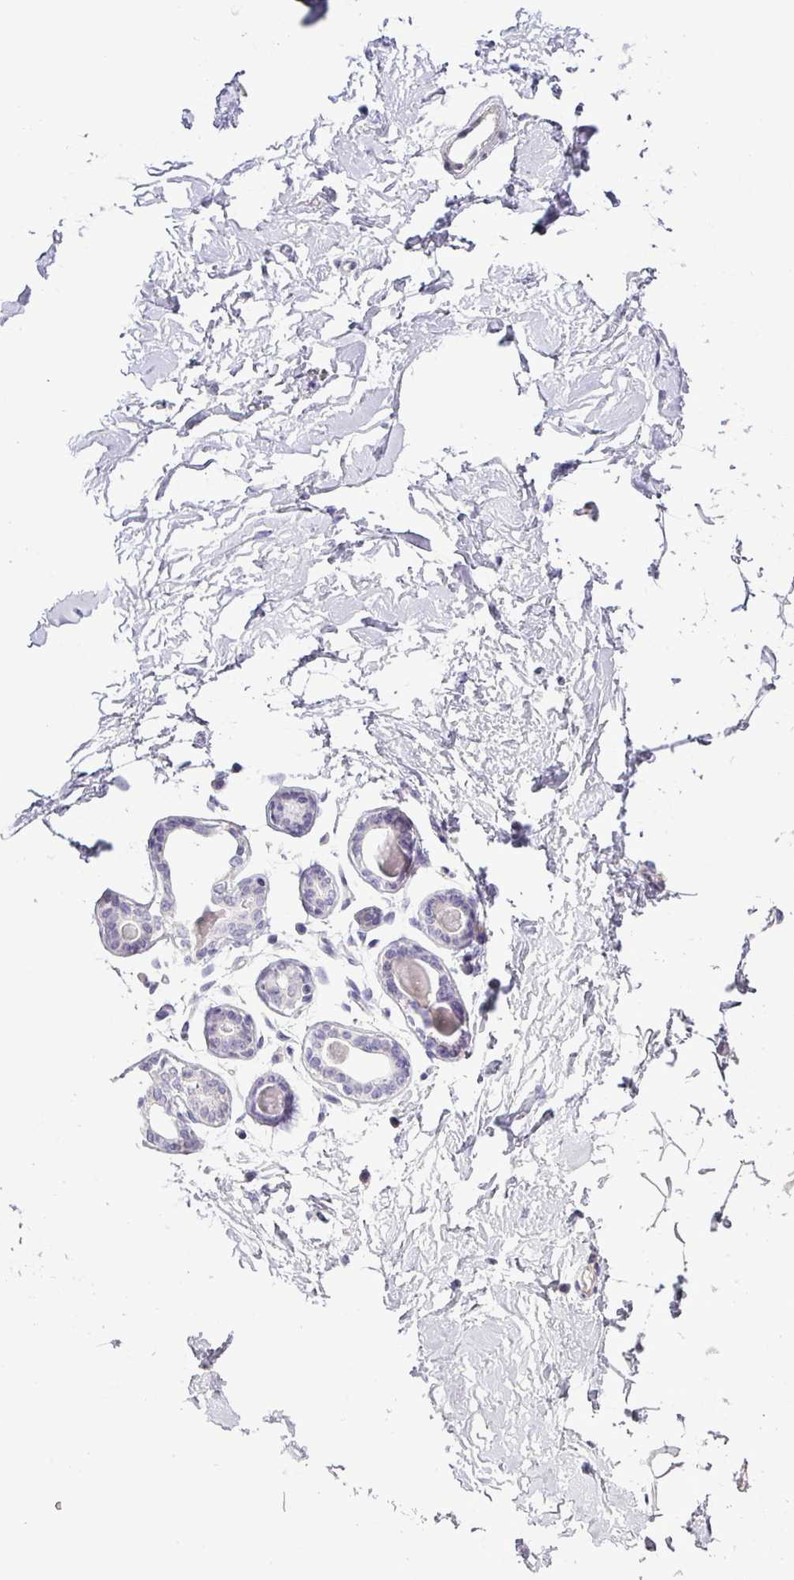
{"staining": {"intensity": "negative", "quantity": "none", "location": "none"}, "tissue": "breast", "cell_type": "Adipocytes", "image_type": "normal", "snomed": [{"axis": "morphology", "description": "Normal tissue, NOS"}, {"axis": "topography", "description": "Breast"}], "caption": "IHC of normal human breast displays no positivity in adipocytes. (Brightfield microscopy of DAB immunohistochemistry (IHC) at high magnification).", "gene": "HBEGF", "patient": {"sex": "female", "age": 23}}